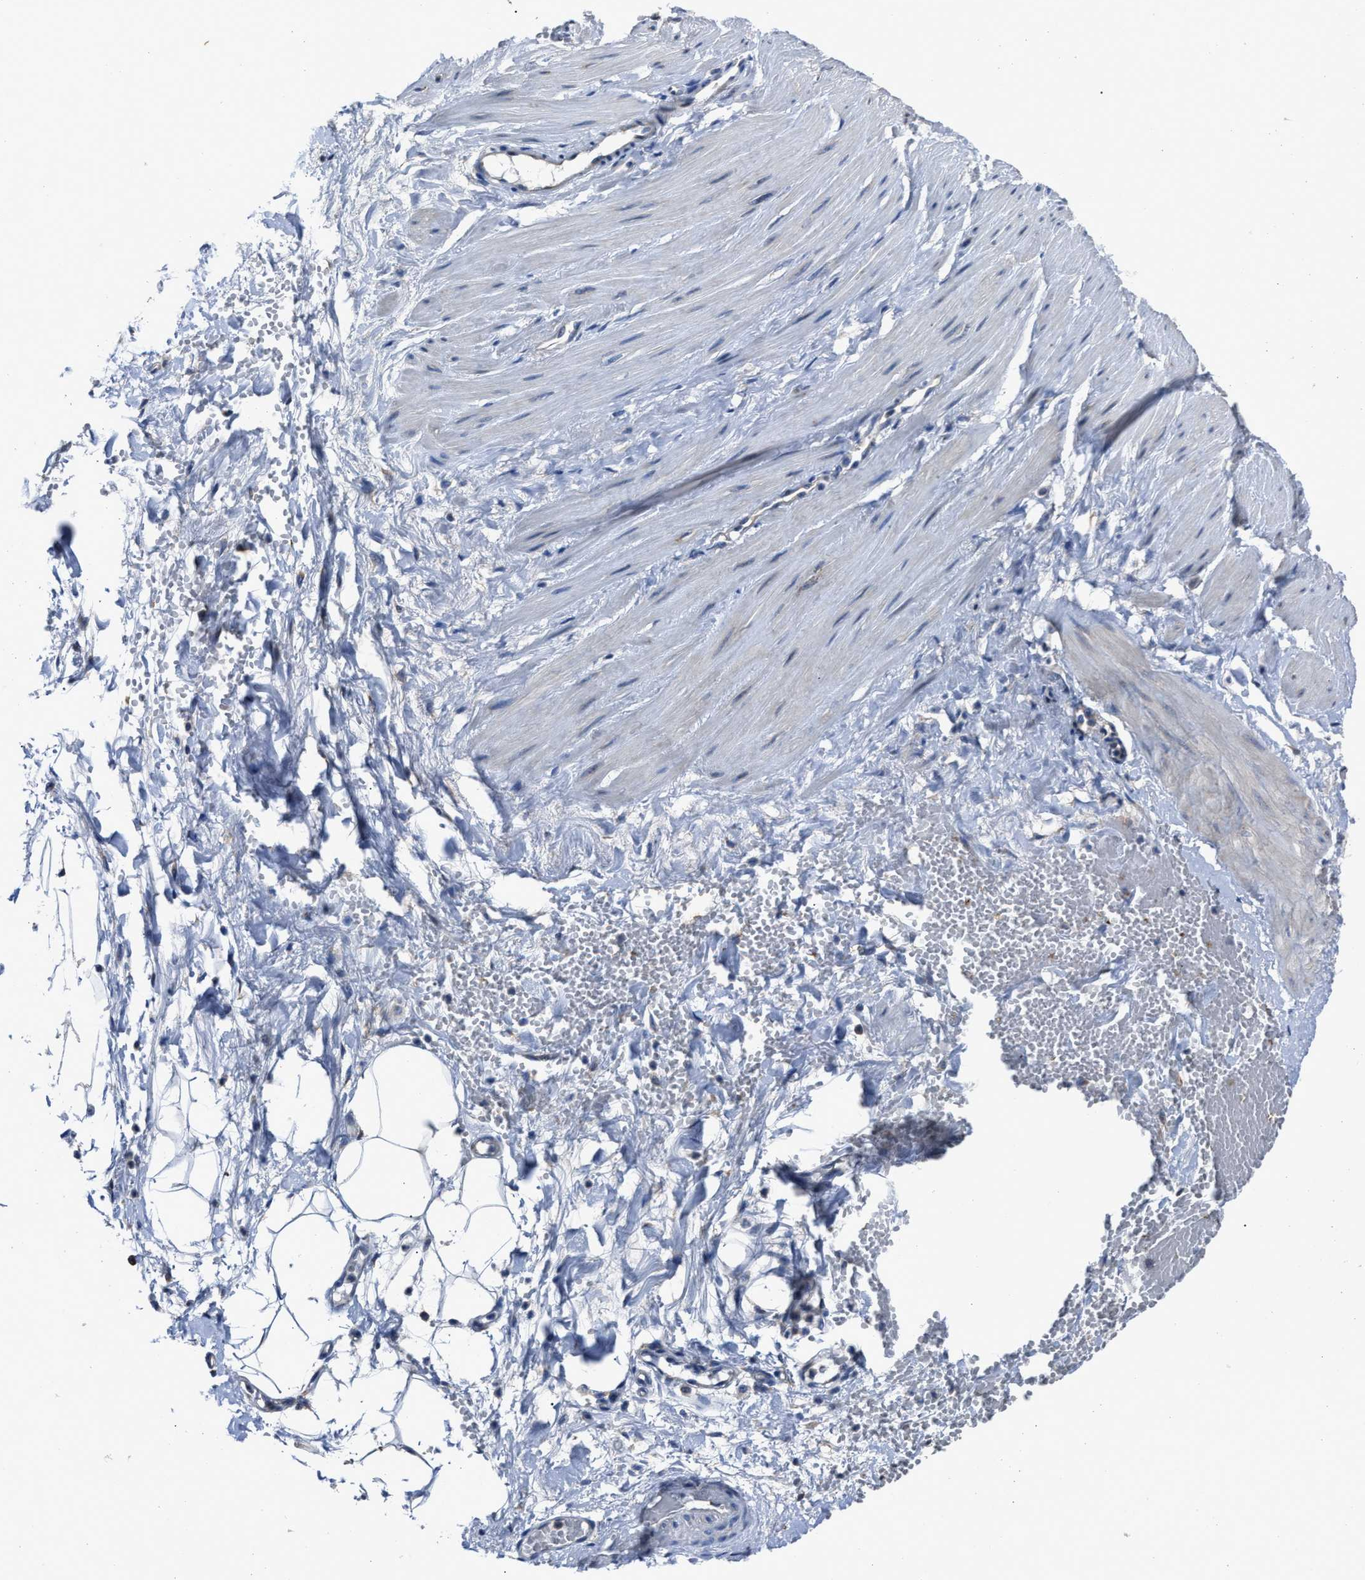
{"staining": {"intensity": "weak", "quantity": "25%-75%", "location": "cytoplasmic/membranous"}, "tissue": "adipose tissue", "cell_type": "Adipocytes", "image_type": "normal", "snomed": [{"axis": "morphology", "description": "Normal tissue, NOS"}, {"axis": "topography", "description": "Soft tissue"}], "caption": "Protein positivity by immunohistochemistry (IHC) exhibits weak cytoplasmic/membranous expression in about 25%-75% of adipocytes in normal adipose tissue.", "gene": "UPF1", "patient": {"sex": "male", "age": 72}}